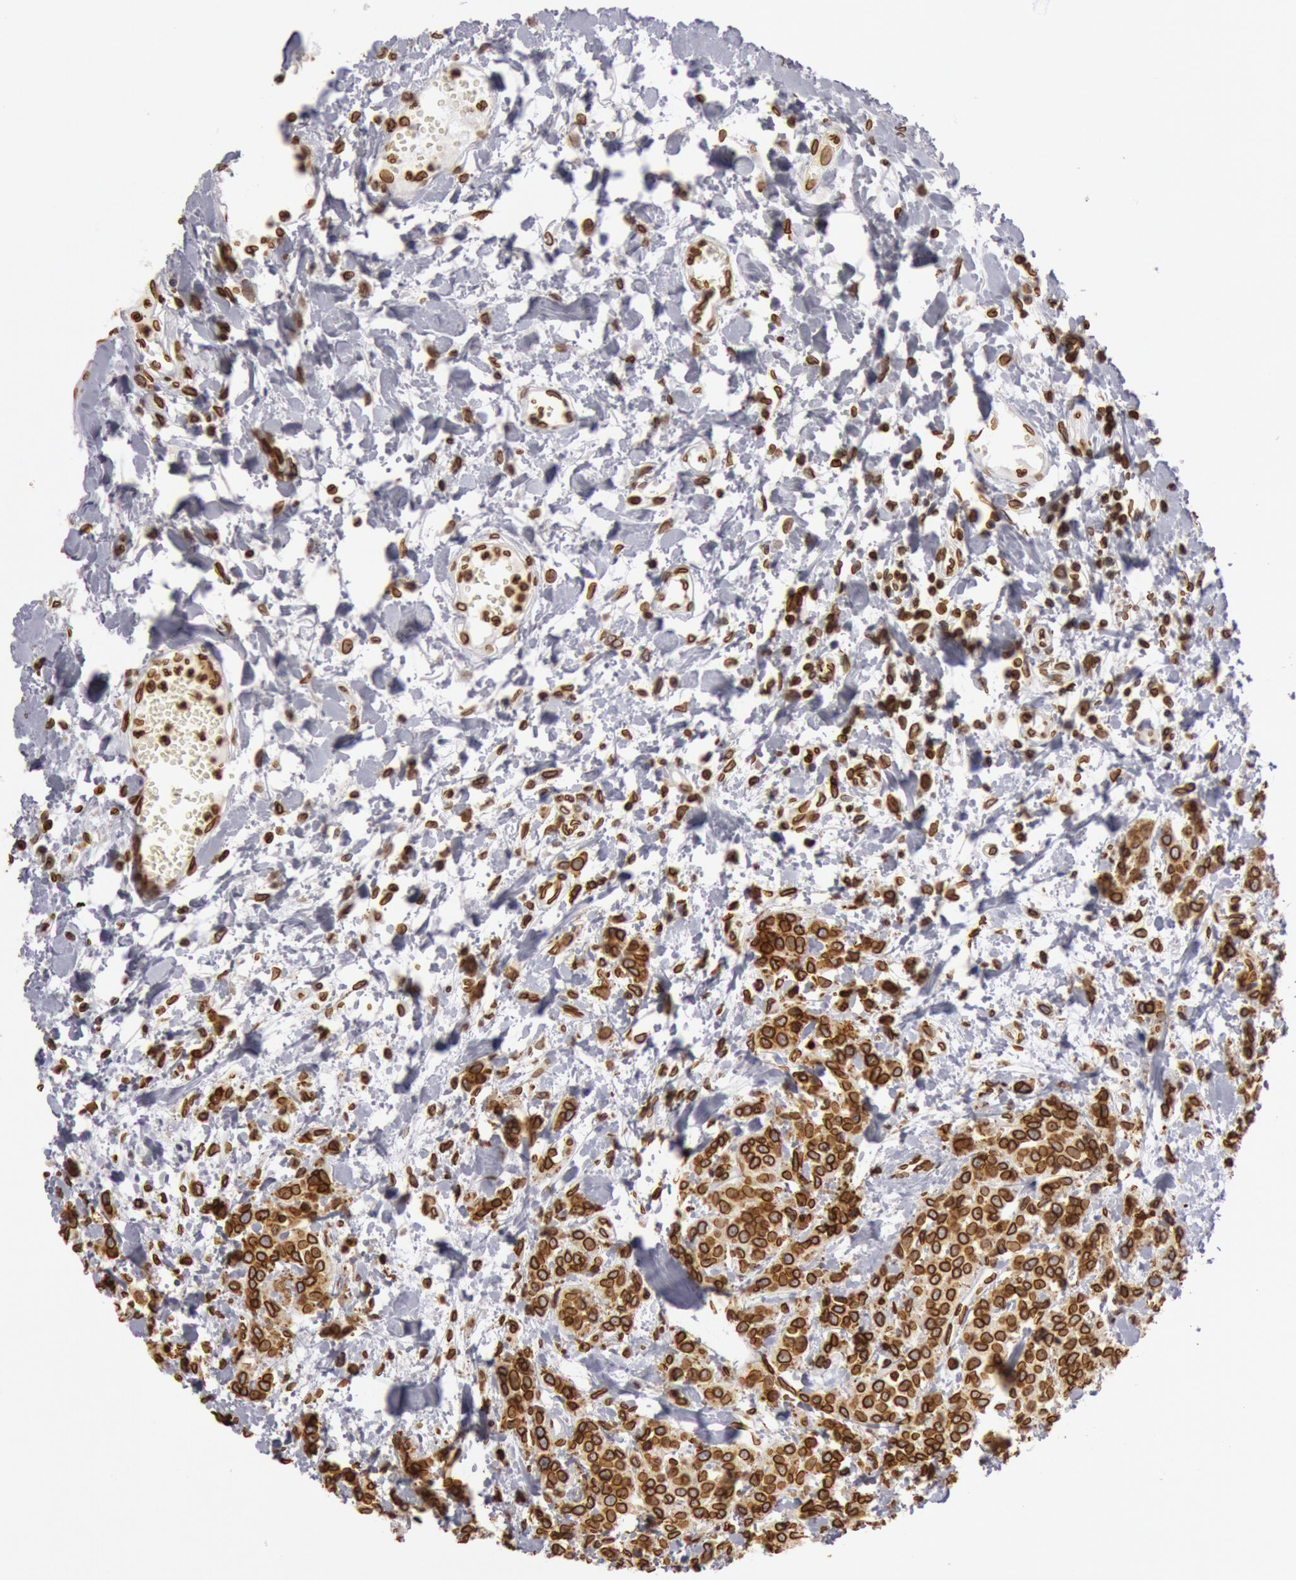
{"staining": {"intensity": "strong", "quantity": ">75%", "location": "cytoplasmic/membranous,nuclear"}, "tissue": "urothelial cancer", "cell_type": "Tumor cells", "image_type": "cancer", "snomed": [{"axis": "morphology", "description": "Urothelial carcinoma, High grade"}, {"axis": "topography", "description": "Urinary bladder"}], "caption": "Protein expression analysis of human urothelial carcinoma (high-grade) reveals strong cytoplasmic/membranous and nuclear expression in about >75% of tumor cells. The protein is shown in brown color, while the nuclei are stained blue.", "gene": "SUN2", "patient": {"sex": "male", "age": 56}}